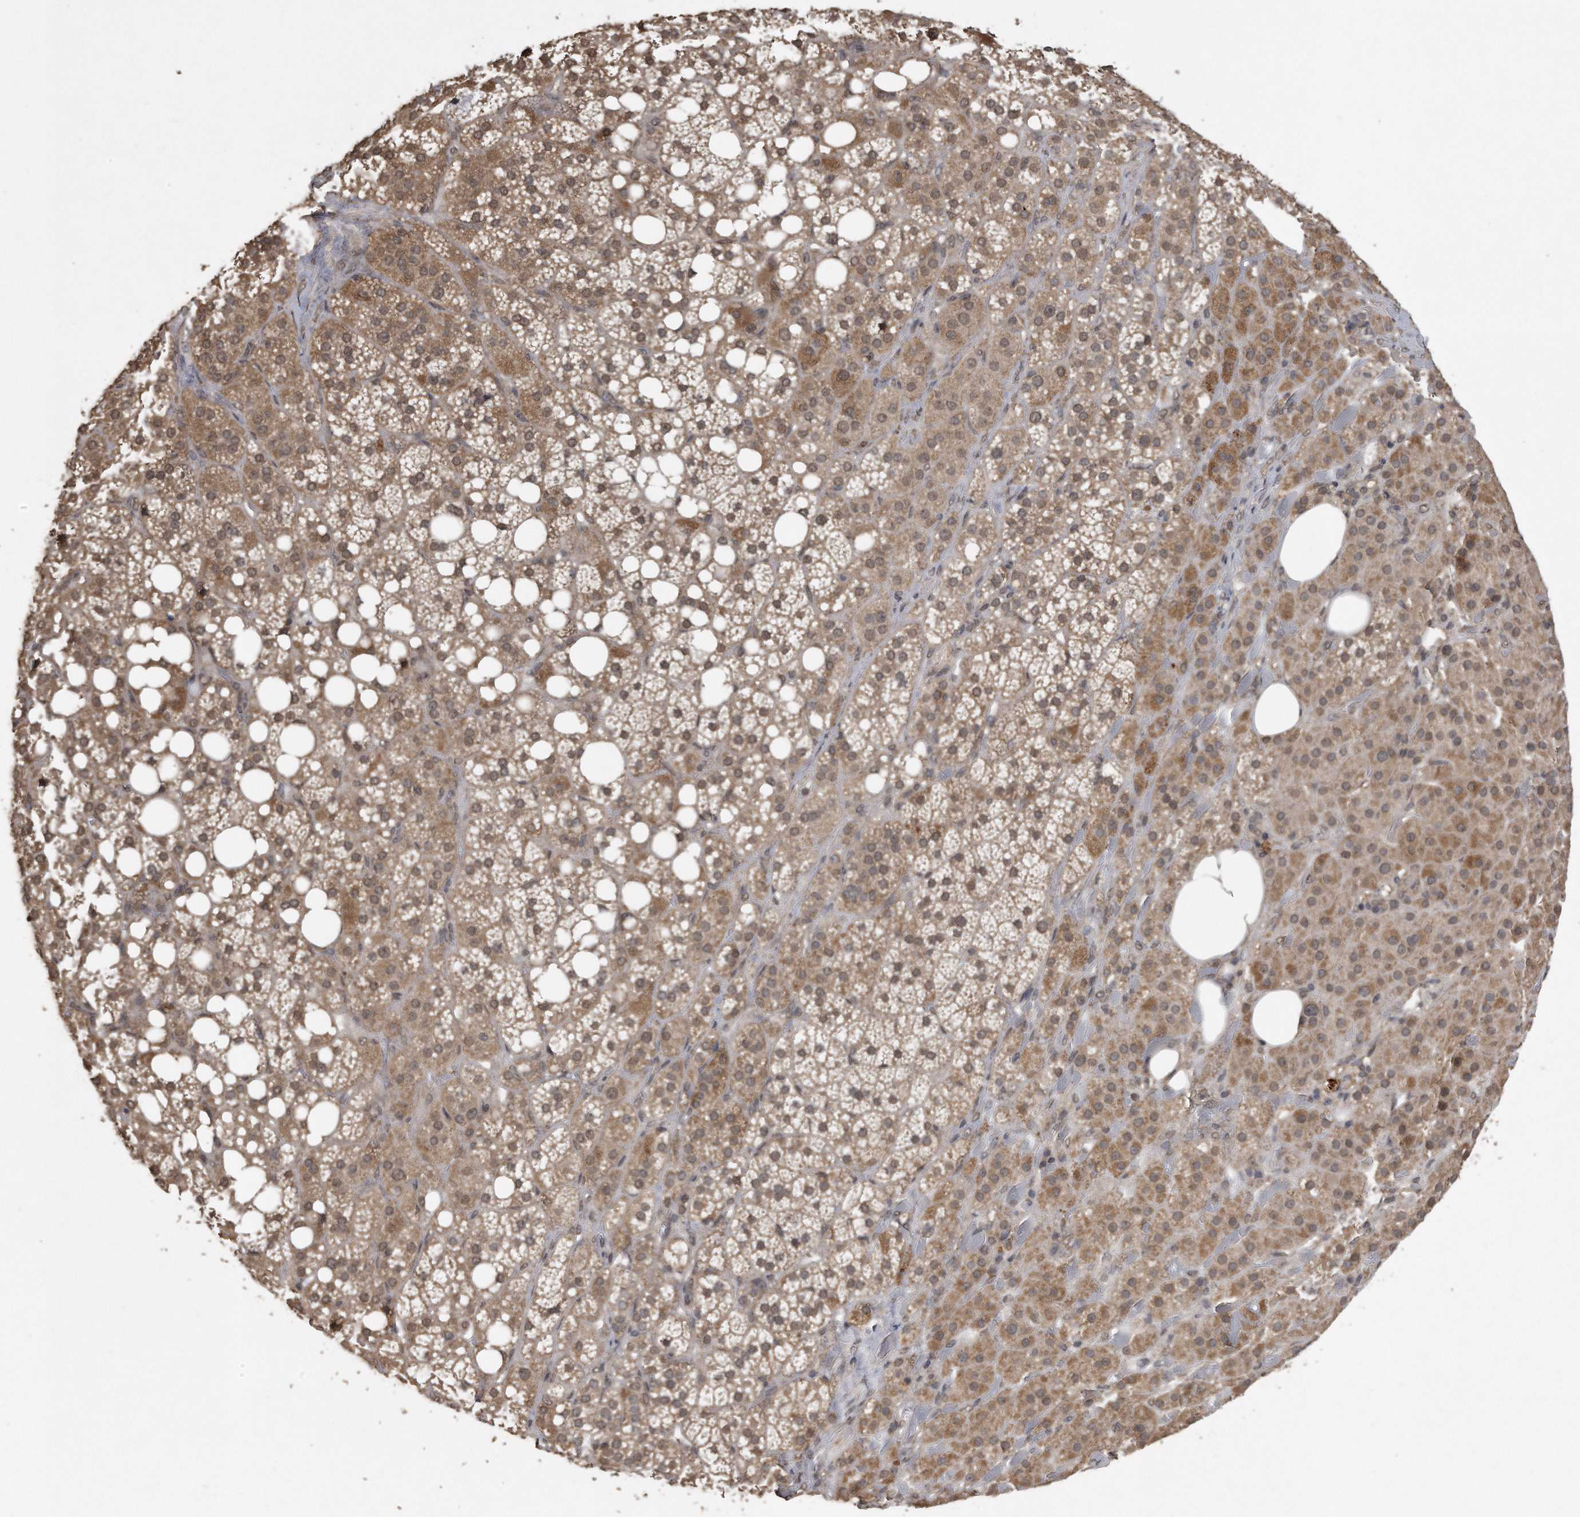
{"staining": {"intensity": "moderate", "quantity": ">75%", "location": "cytoplasmic/membranous"}, "tissue": "adrenal gland", "cell_type": "Glandular cells", "image_type": "normal", "snomed": [{"axis": "morphology", "description": "Normal tissue, NOS"}, {"axis": "topography", "description": "Adrenal gland"}], "caption": "Moderate cytoplasmic/membranous staining is seen in about >75% of glandular cells in benign adrenal gland.", "gene": "CRYZL1", "patient": {"sex": "female", "age": 59}}